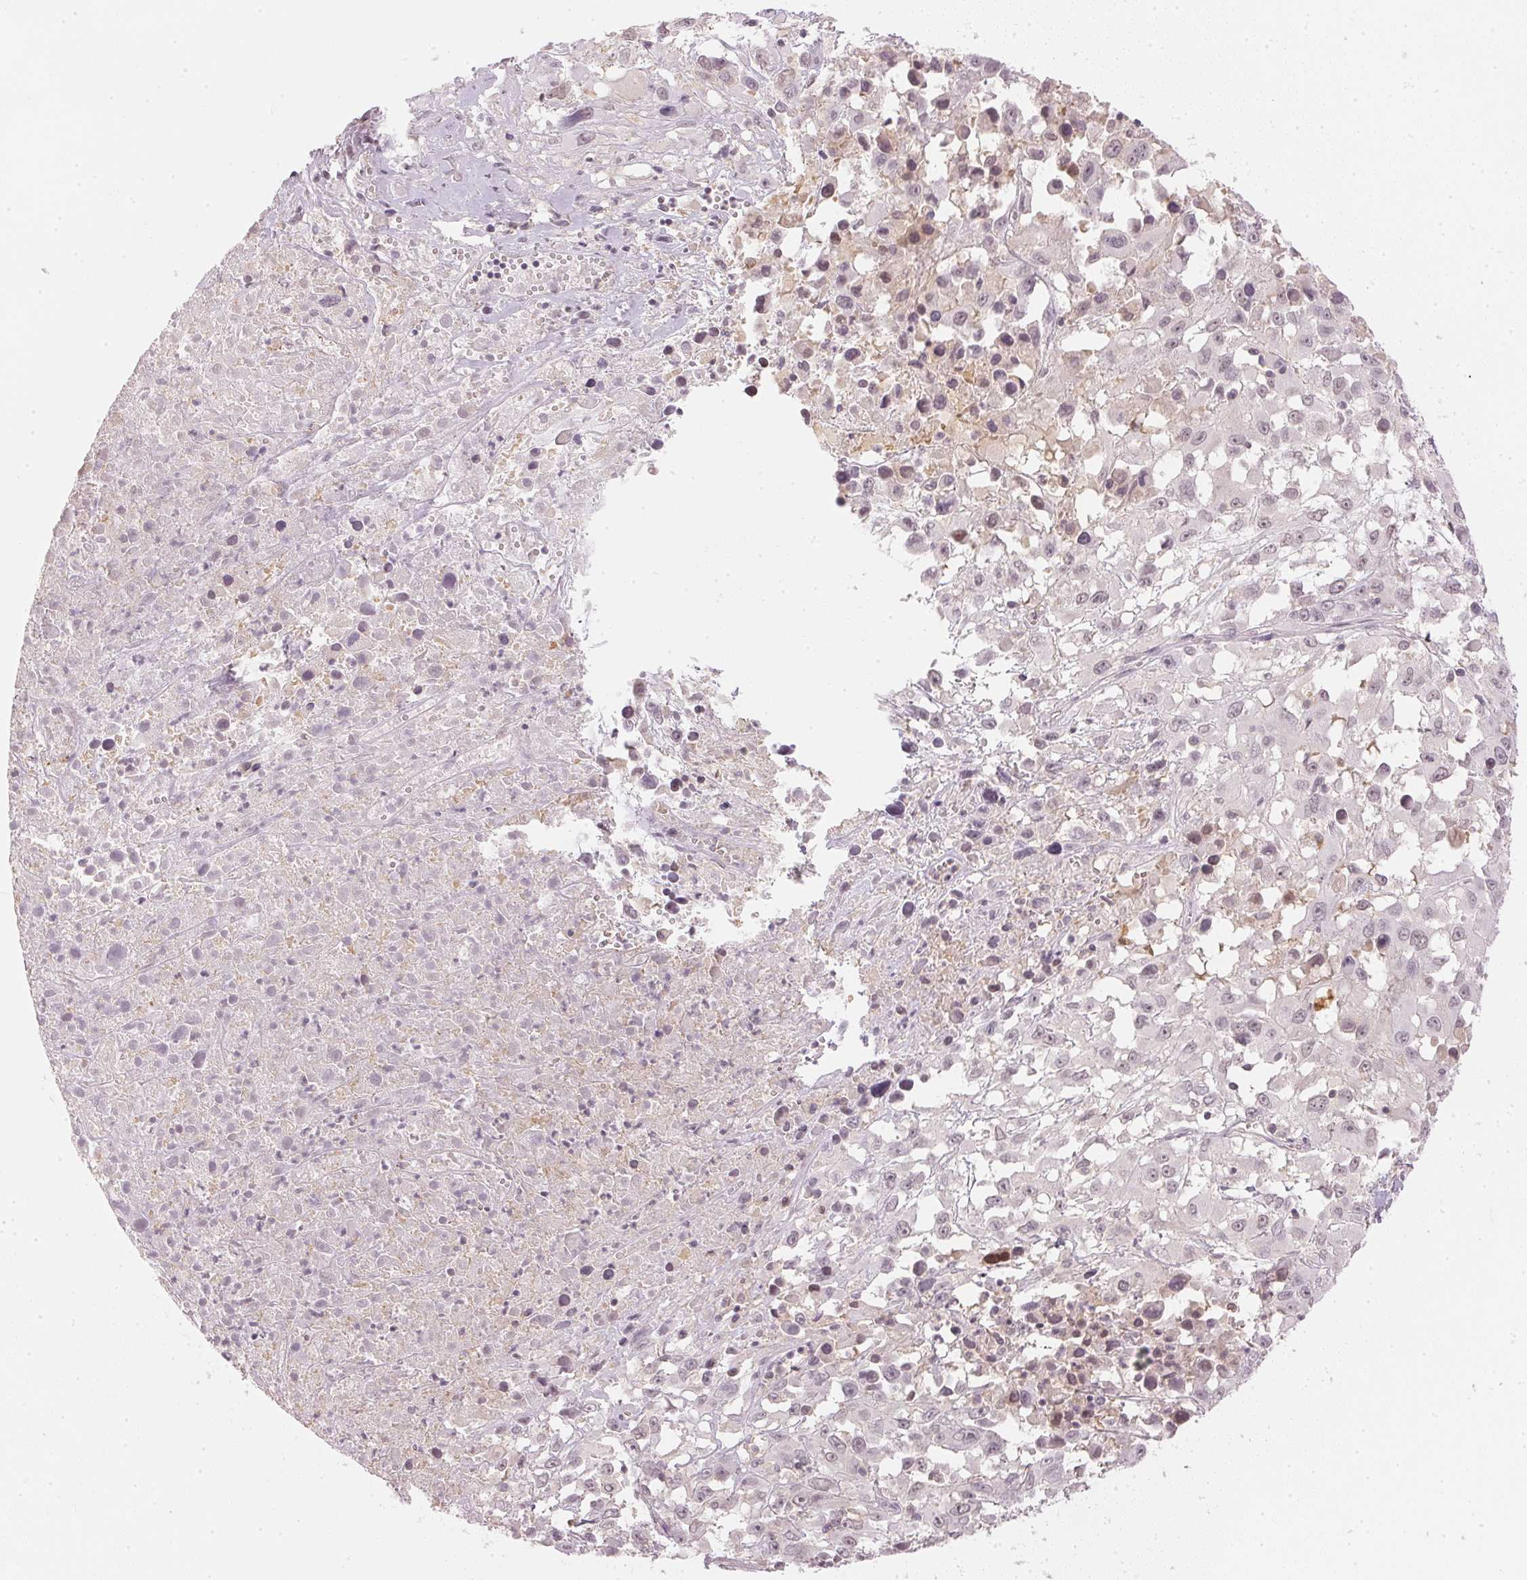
{"staining": {"intensity": "negative", "quantity": "none", "location": "none"}, "tissue": "melanoma", "cell_type": "Tumor cells", "image_type": "cancer", "snomed": [{"axis": "morphology", "description": "Malignant melanoma, Metastatic site"}, {"axis": "topography", "description": "Soft tissue"}], "caption": "Tumor cells show no significant staining in melanoma.", "gene": "KPRP", "patient": {"sex": "male", "age": 50}}